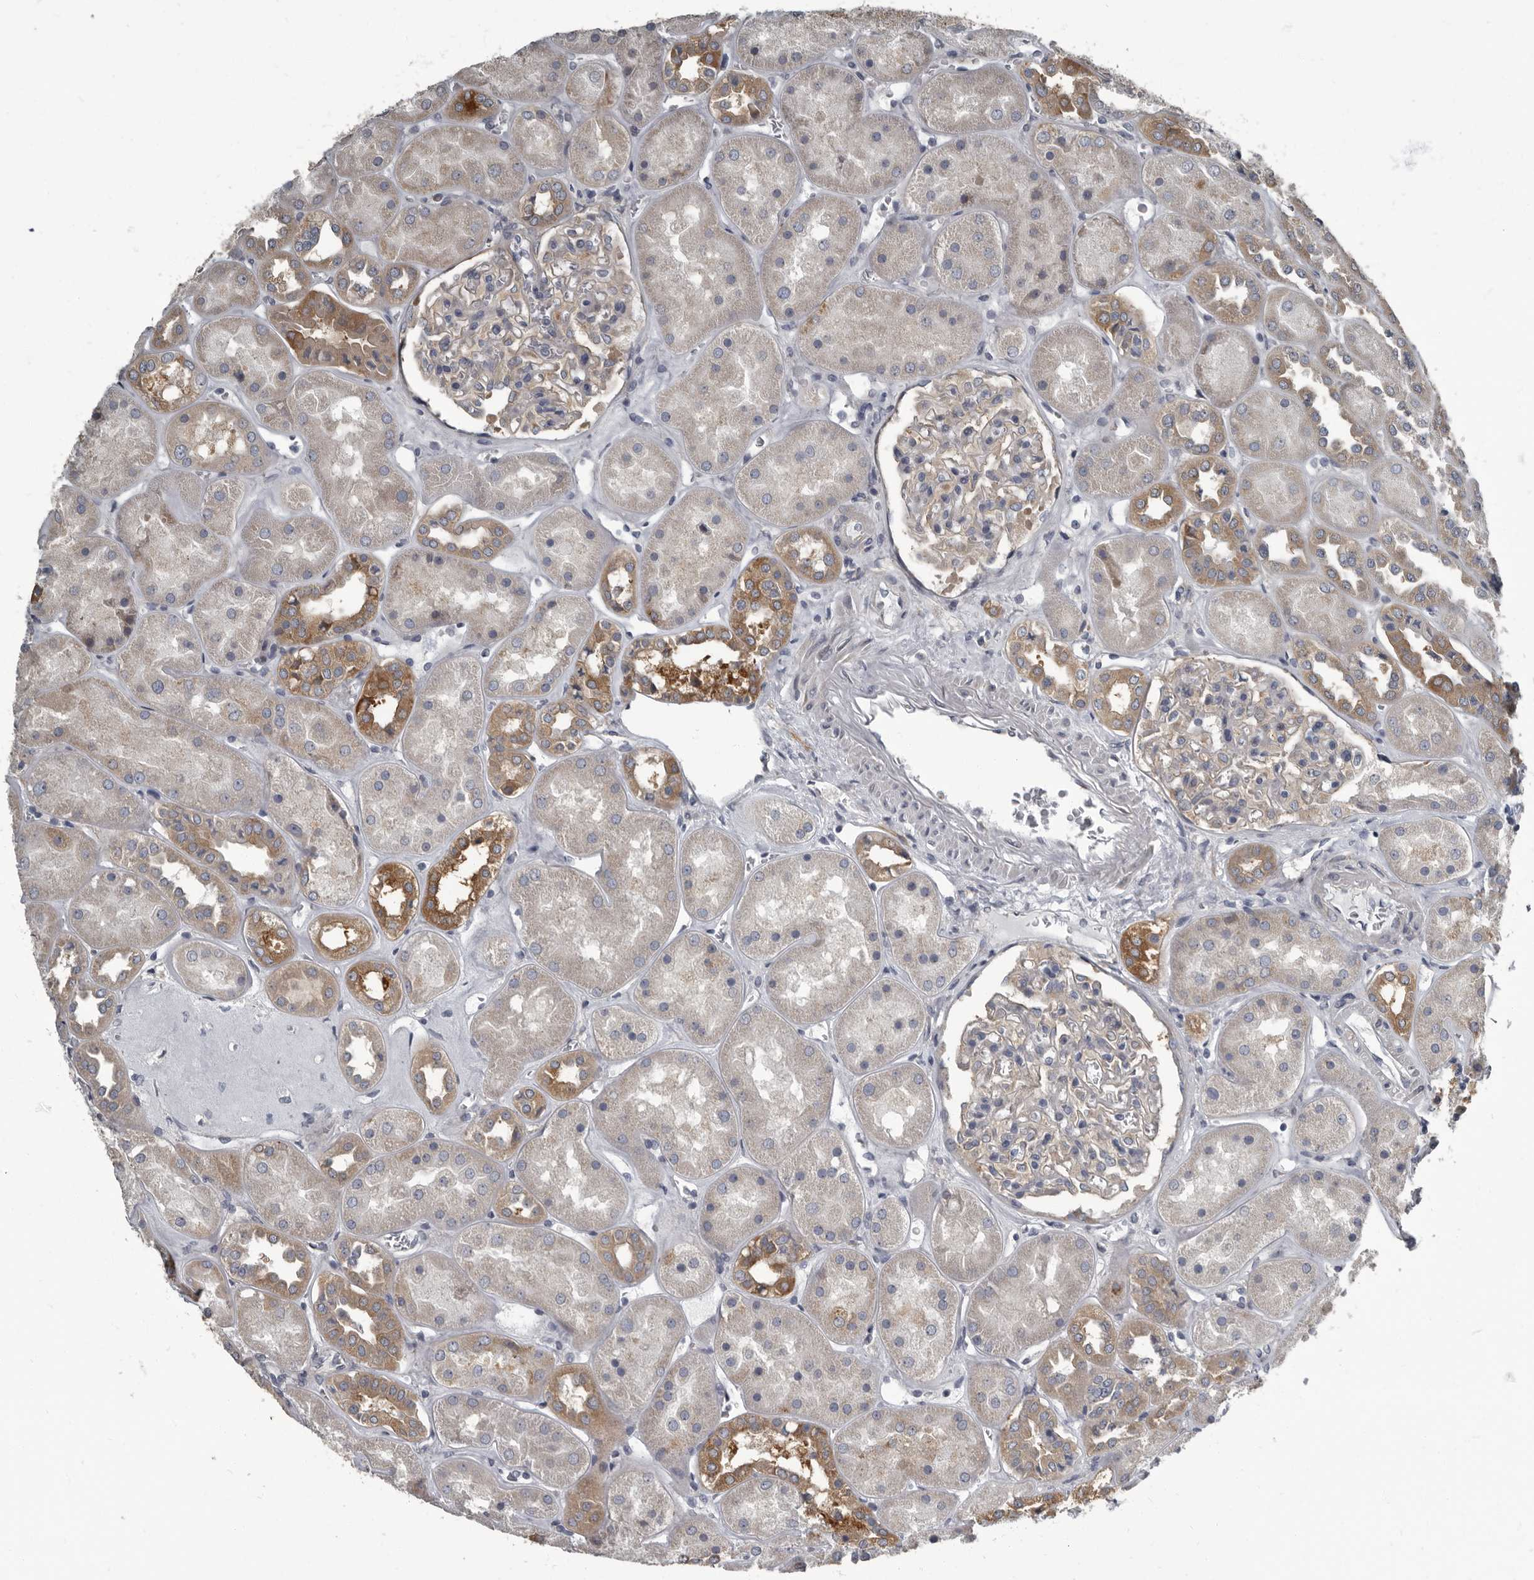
{"staining": {"intensity": "negative", "quantity": "none", "location": "none"}, "tissue": "kidney", "cell_type": "Cells in glomeruli", "image_type": "normal", "snomed": [{"axis": "morphology", "description": "Normal tissue, NOS"}, {"axis": "topography", "description": "Kidney"}], "caption": "DAB (3,3'-diaminobenzidine) immunohistochemical staining of unremarkable human kidney displays no significant expression in cells in glomeruli. (DAB immunohistochemistry with hematoxylin counter stain).", "gene": "TPD52L1", "patient": {"sex": "male", "age": 70}}